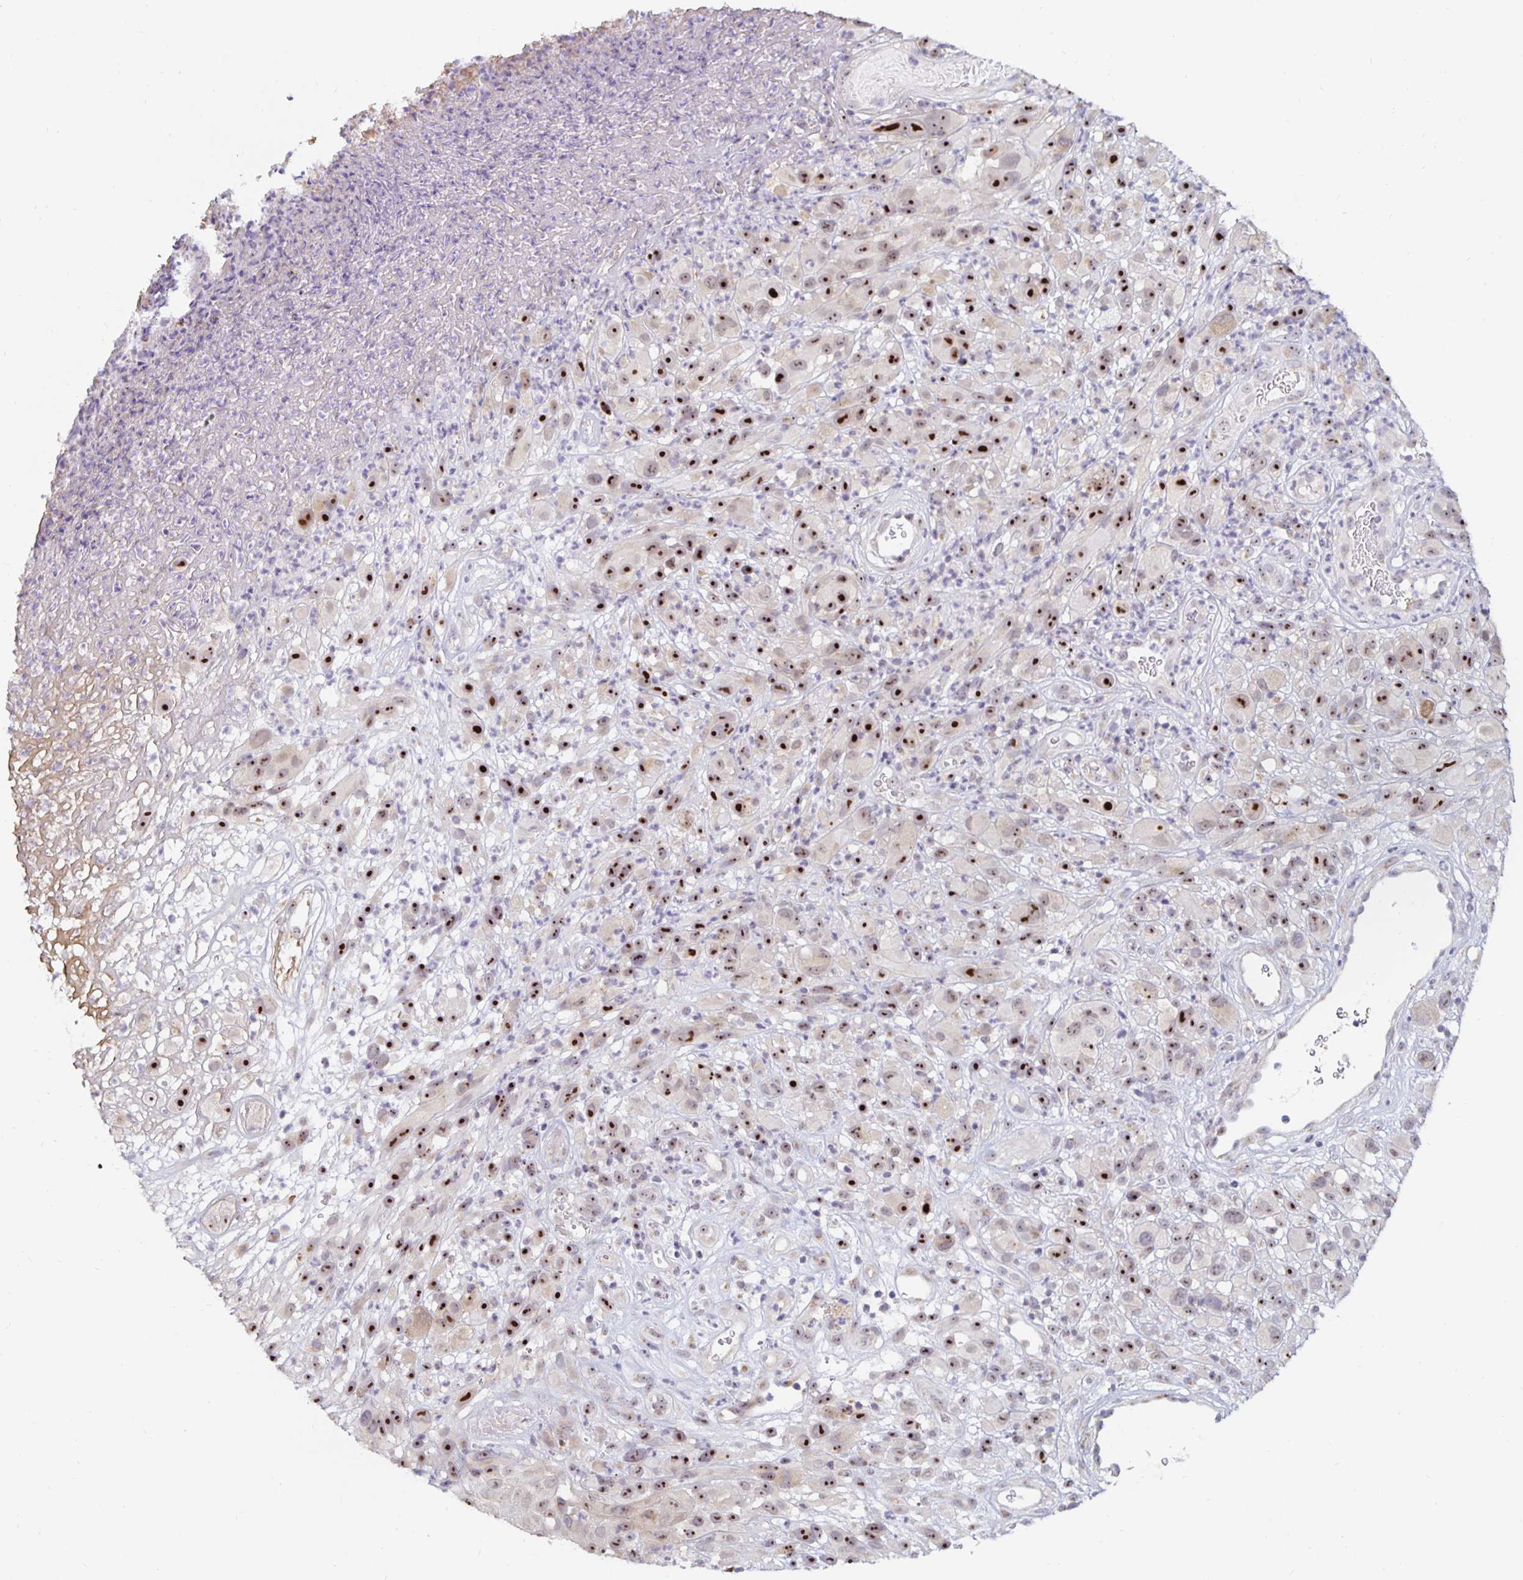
{"staining": {"intensity": "strong", "quantity": "25%-75%", "location": "nuclear"}, "tissue": "melanoma", "cell_type": "Tumor cells", "image_type": "cancer", "snomed": [{"axis": "morphology", "description": "Malignant melanoma, NOS"}, {"axis": "topography", "description": "Skin"}], "caption": "An immunohistochemistry (IHC) photomicrograph of tumor tissue is shown. Protein staining in brown shows strong nuclear positivity in malignant melanoma within tumor cells.", "gene": "NUP85", "patient": {"sex": "male", "age": 68}}